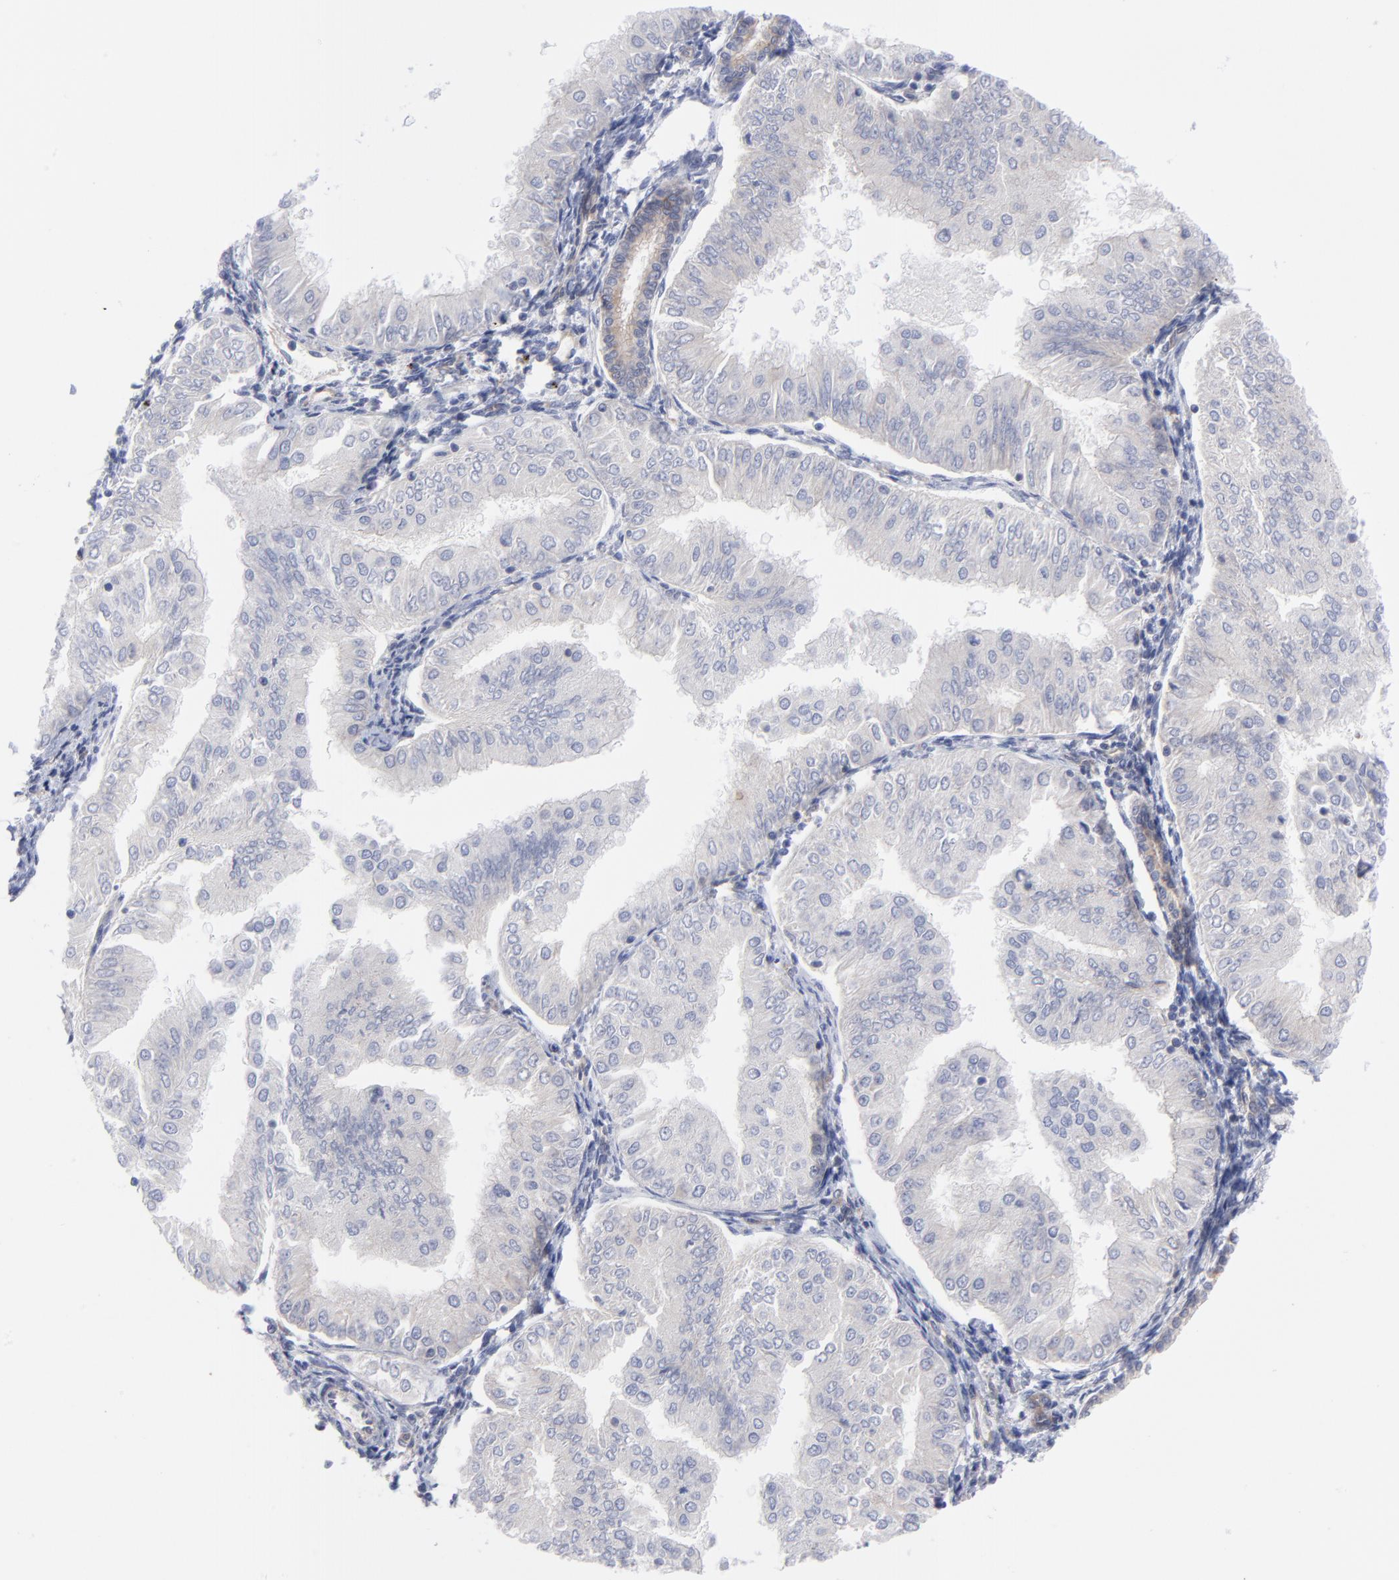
{"staining": {"intensity": "negative", "quantity": "none", "location": "none"}, "tissue": "endometrial cancer", "cell_type": "Tumor cells", "image_type": "cancer", "snomed": [{"axis": "morphology", "description": "Adenocarcinoma, NOS"}, {"axis": "topography", "description": "Endometrium"}], "caption": "This photomicrograph is of endometrial adenocarcinoma stained with immunohistochemistry to label a protein in brown with the nuclei are counter-stained blue. There is no expression in tumor cells.", "gene": "NFKBIA", "patient": {"sex": "female", "age": 53}}